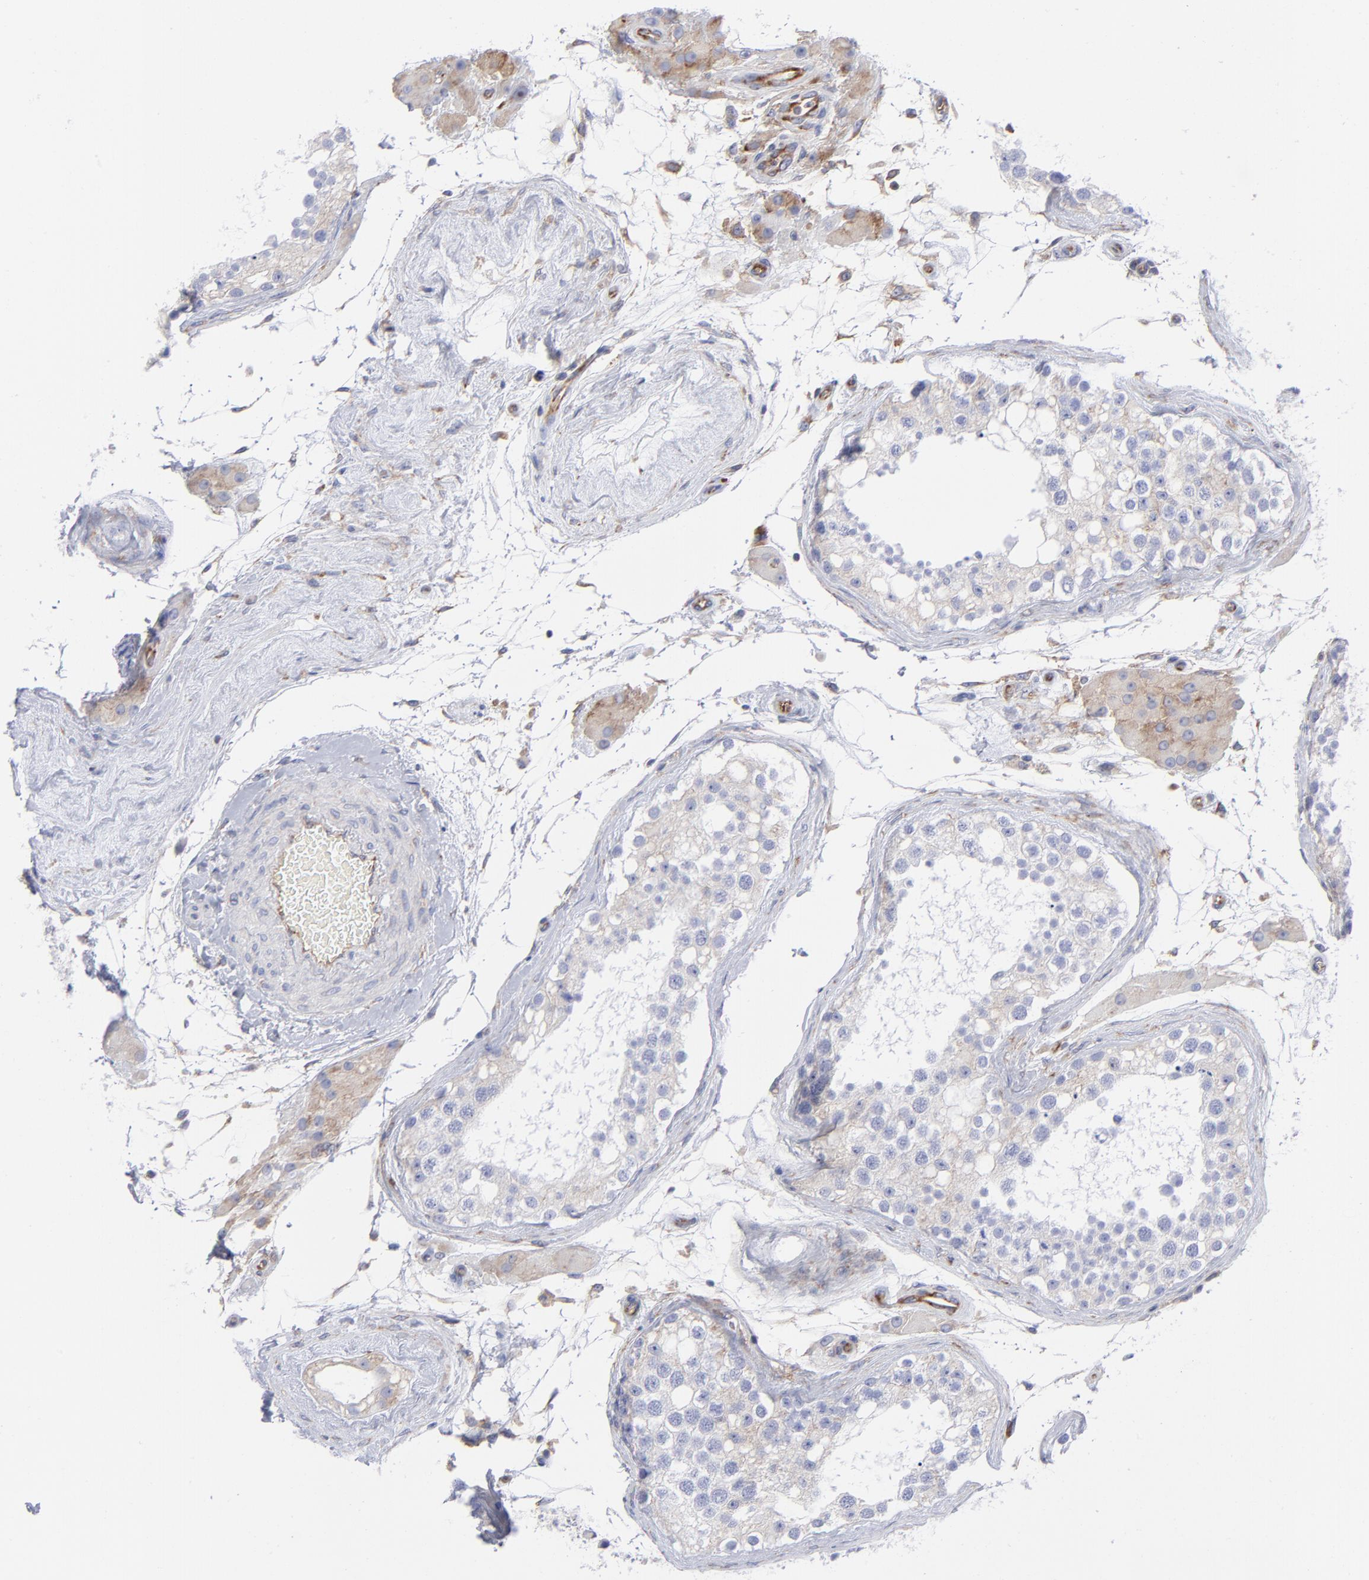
{"staining": {"intensity": "weak", "quantity": "25%-75%", "location": "cytoplasmic/membranous"}, "tissue": "testis", "cell_type": "Cells in seminiferous ducts", "image_type": "normal", "snomed": [{"axis": "morphology", "description": "Normal tissue, NOS"}, {"axis": "topography", "description": "Testis"}], "caption": "A photomicrograph showing weak cytoplasmic/membranous positivity in approximately 25%-75% of cells in seminiferous ducts in unremarkable testis, as visualized by brown immunohistochemical staining.", "gene": "EIF2AK2", "patient": {"sex": "male", "age": 68}}